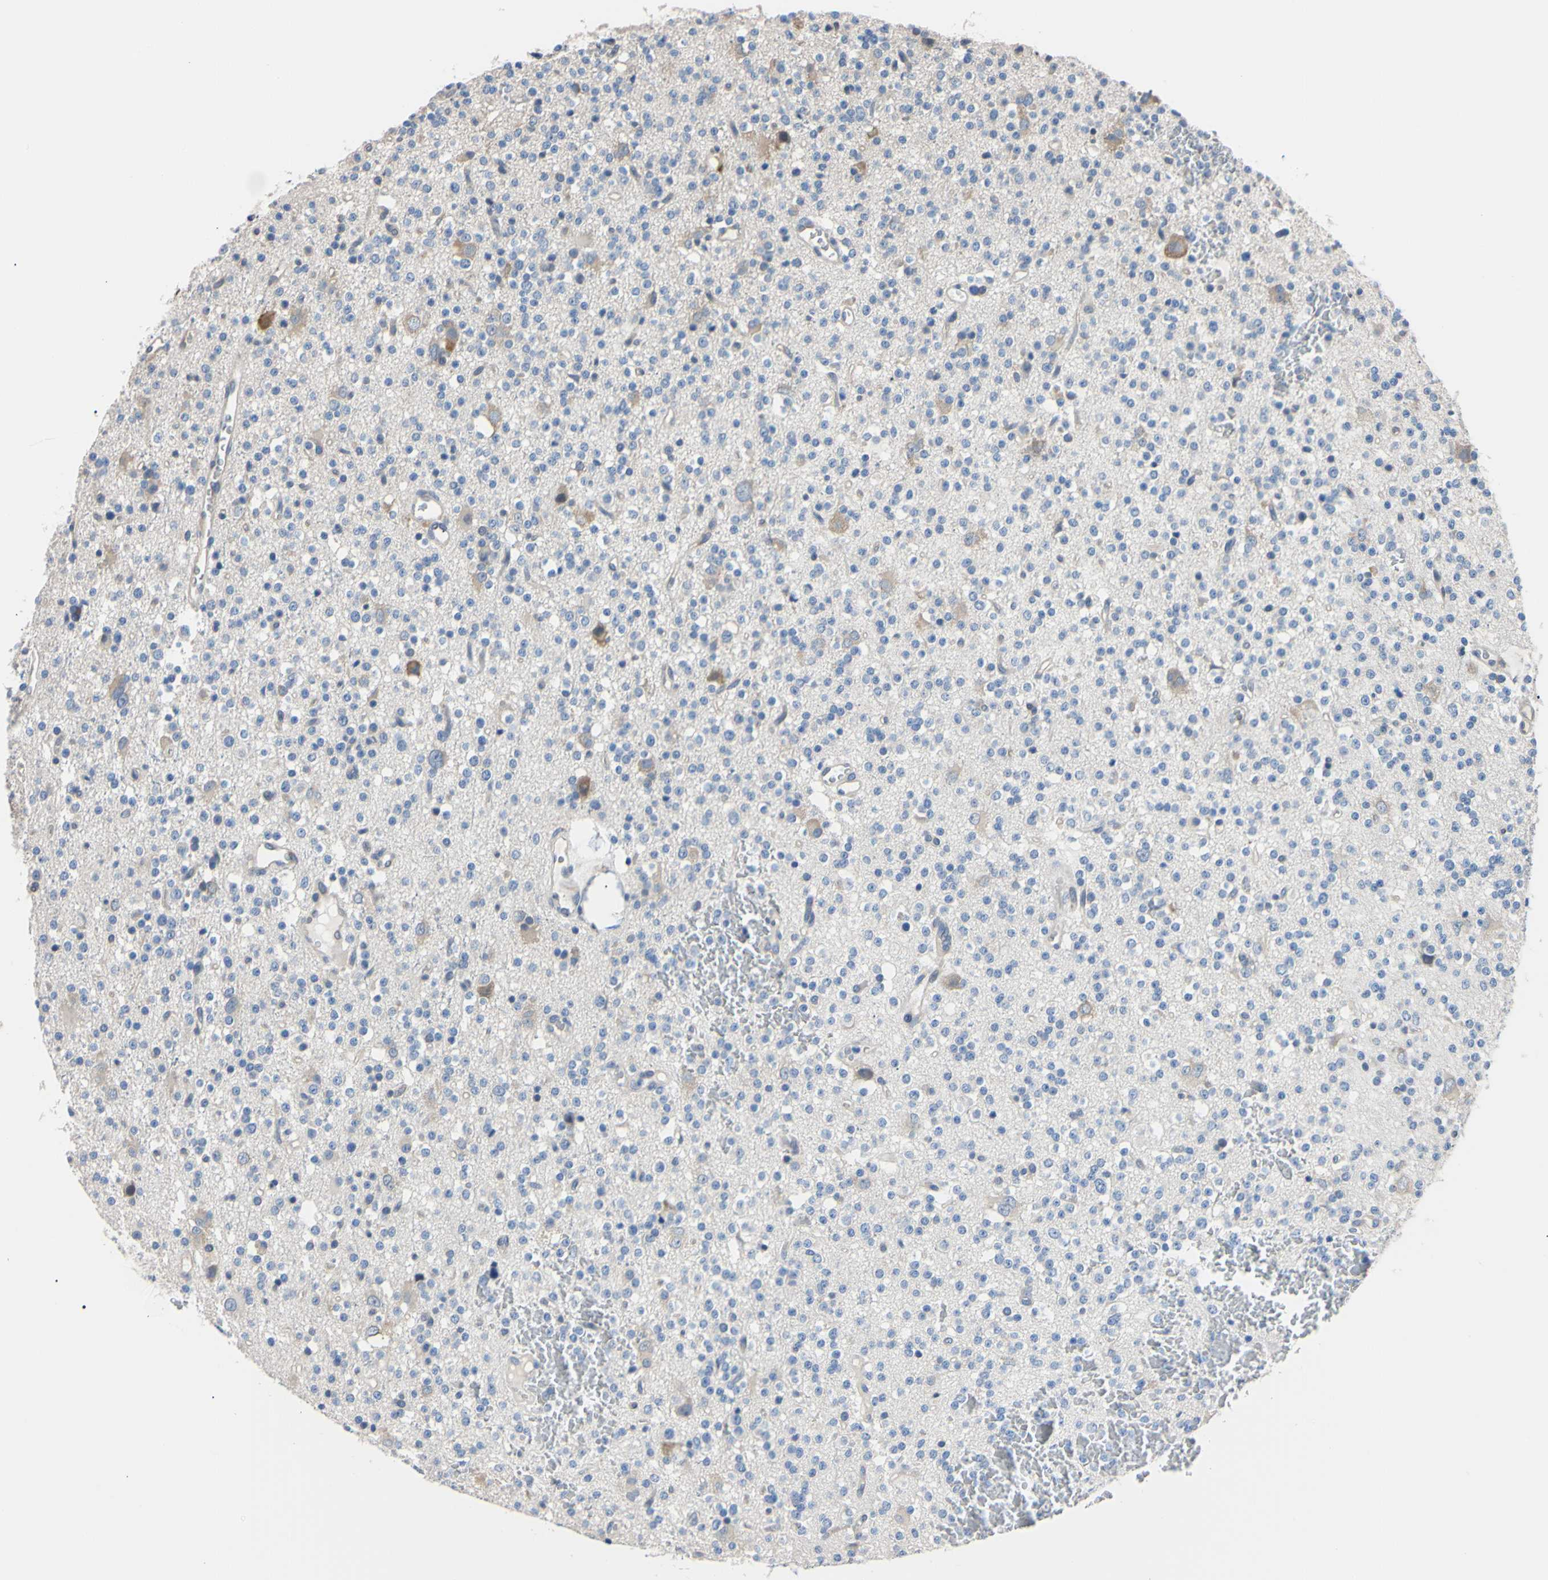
{"staining": {"intensity": "negative", "quantity": "none", "location": "none"}, "tissue": "glioma", "cell_type": "Tumor cells", "image_type": "cancer", "snomed": [{"axis": "morphology", "description": "Glioma, malignant, High grade"}, {"axis": "topography", "description": "Brain"}], "caption": "Immunohistochemistry (IHC) of glioma shows no staining in tumor cells.", "gene": "RARS1", "patient": {"sex": "male", "age": 47}}